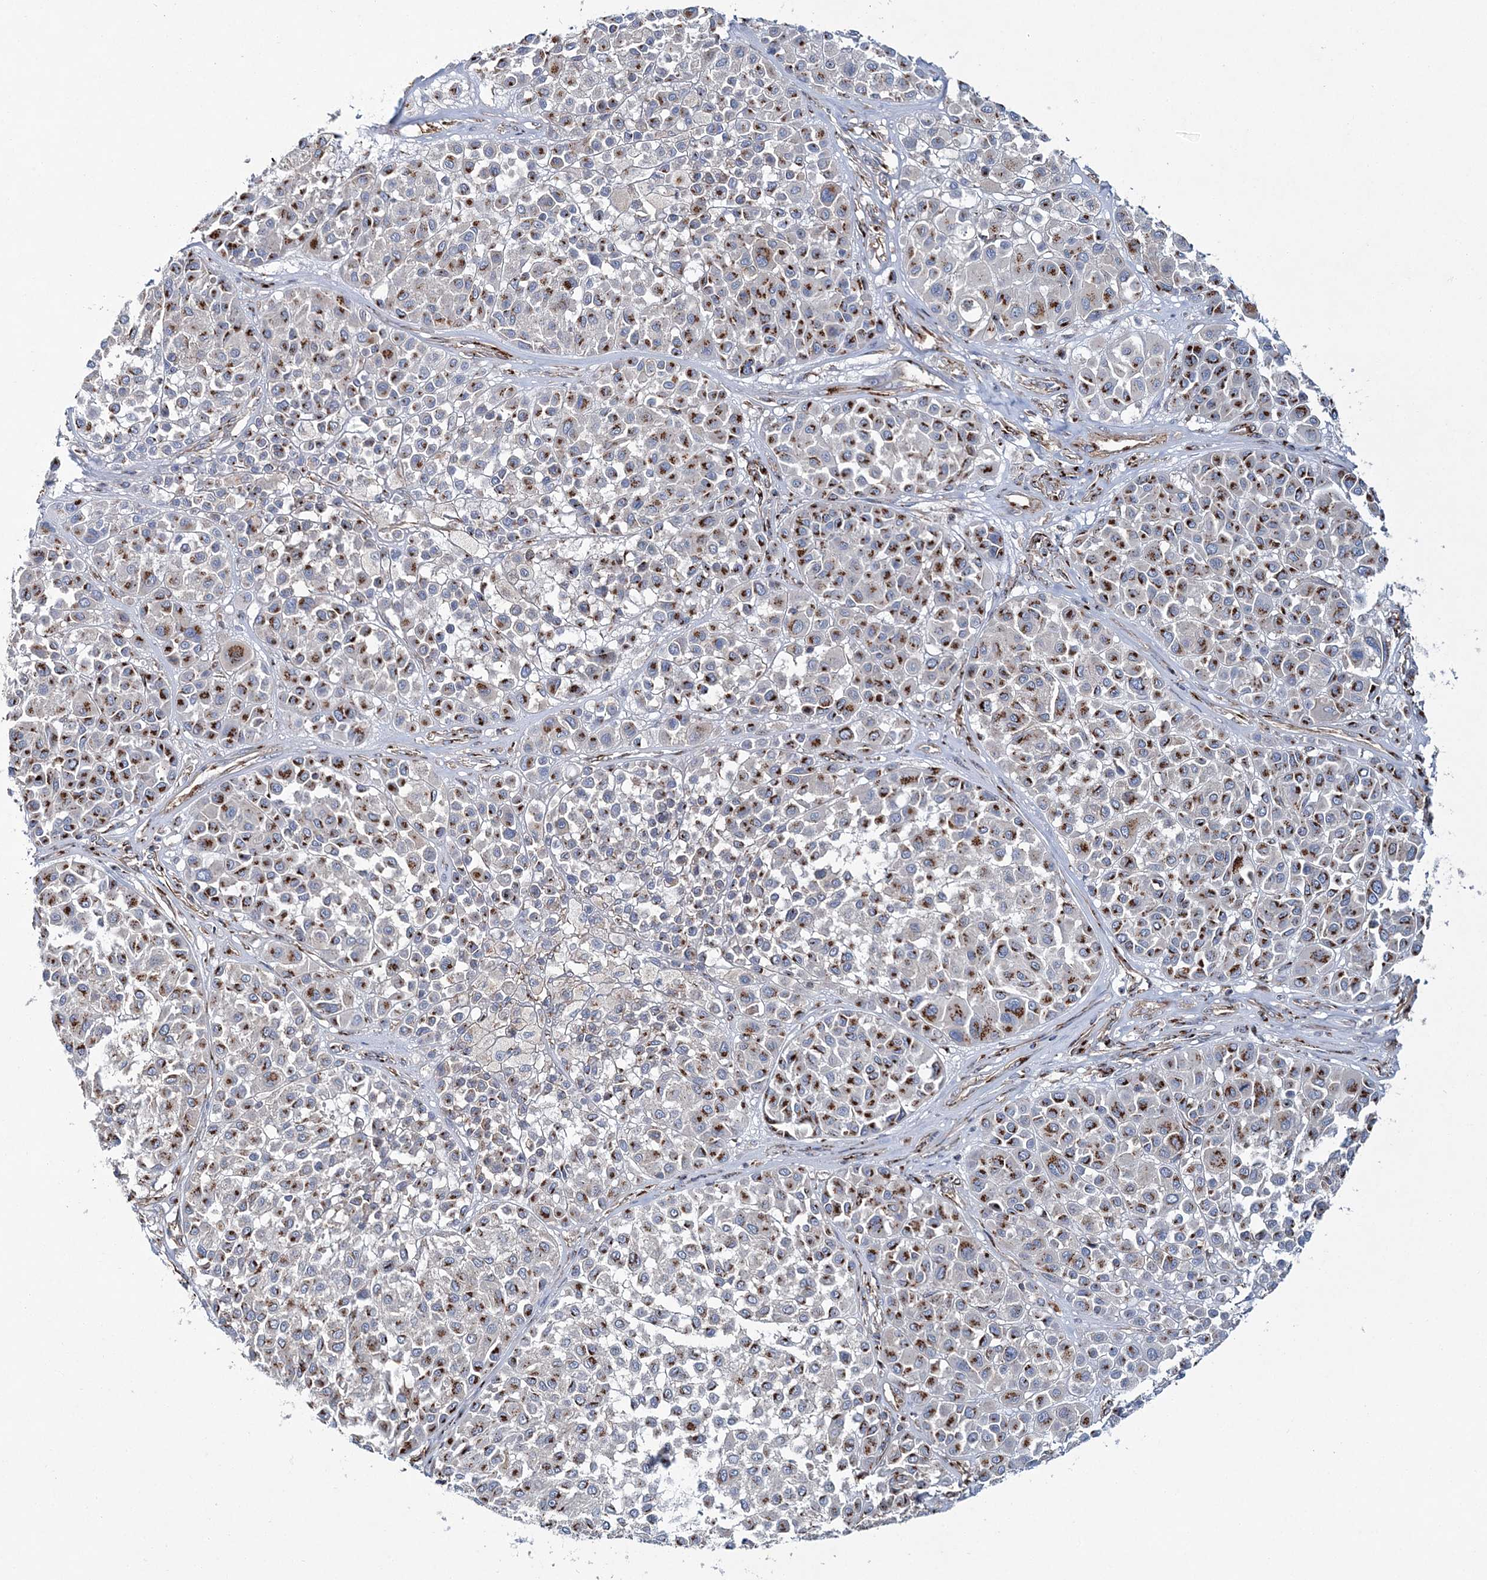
{"staining": {"intensity": "moderate", "quantity": ">75%", "location": "cytoplasmic/membranous"}, "tissue": "melanoma", "cell_type": "Tumor cells", "image_type": "cancer", "snomed": [{"axis": "morphology", "description": "Malignant melanoma, Metastatic site"}, {"axis": "topography", "description": "Soft tissue"}], "caption": "A brown stain highlights moderate cytoplasmic/membranous staining of a protein in human melanoma tumor cells.", "gene": "MAN1A2", "patient": {"sex": "male", "age": 41}}